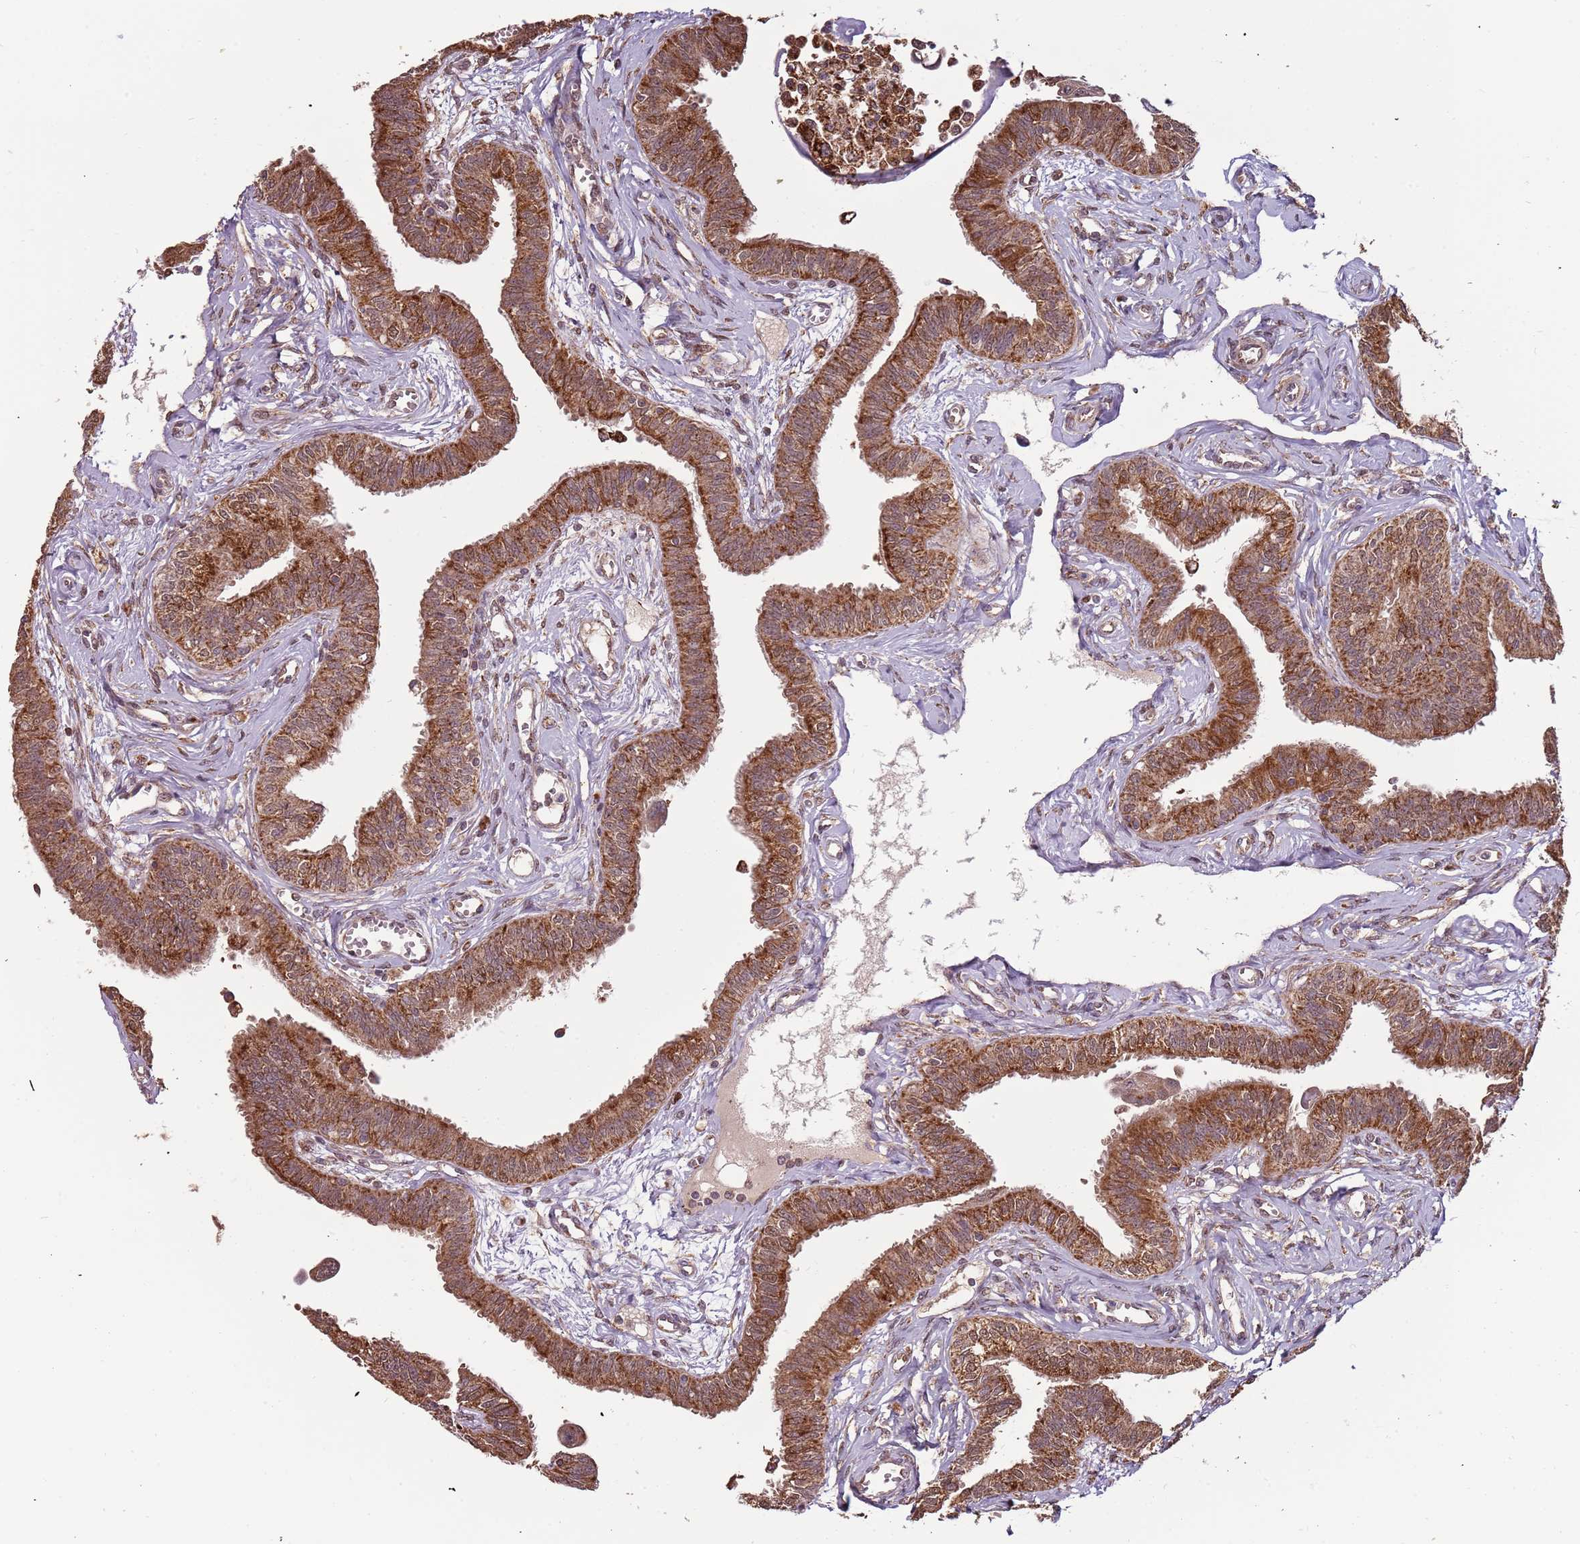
{"staining": {"intensity": "strong", "quantity": ">75%", "location": "cytoplasmic/membranous,nuclear"}, "tissue": "fallopian tube", "cell_type": "Glandular cells", "image_type": "normal", "snomed": [{"axis": "morphology", "description": "Normal tissue, NOS"}, {"axis": "morphology", "description": "Carcinoma, NOS"}, {"axis": "topography", "description": "Fallopian tube"}, {"axis": "topography", "description": "Ovary"}], "caption": "Immunohistochemistry photomicrograph of benign fallopian tube: fallopian tube stained using immunohistochemistry (IHC) shows high levels of strong protein expression localized specifically in the cytoplasmic/membranous,nuclear of glandular cells, appearing as a cytoplasmic/membranous,nuclear brown color.", "gene": "IL17RD", "patient": {"sex": "female", "age": 59}}